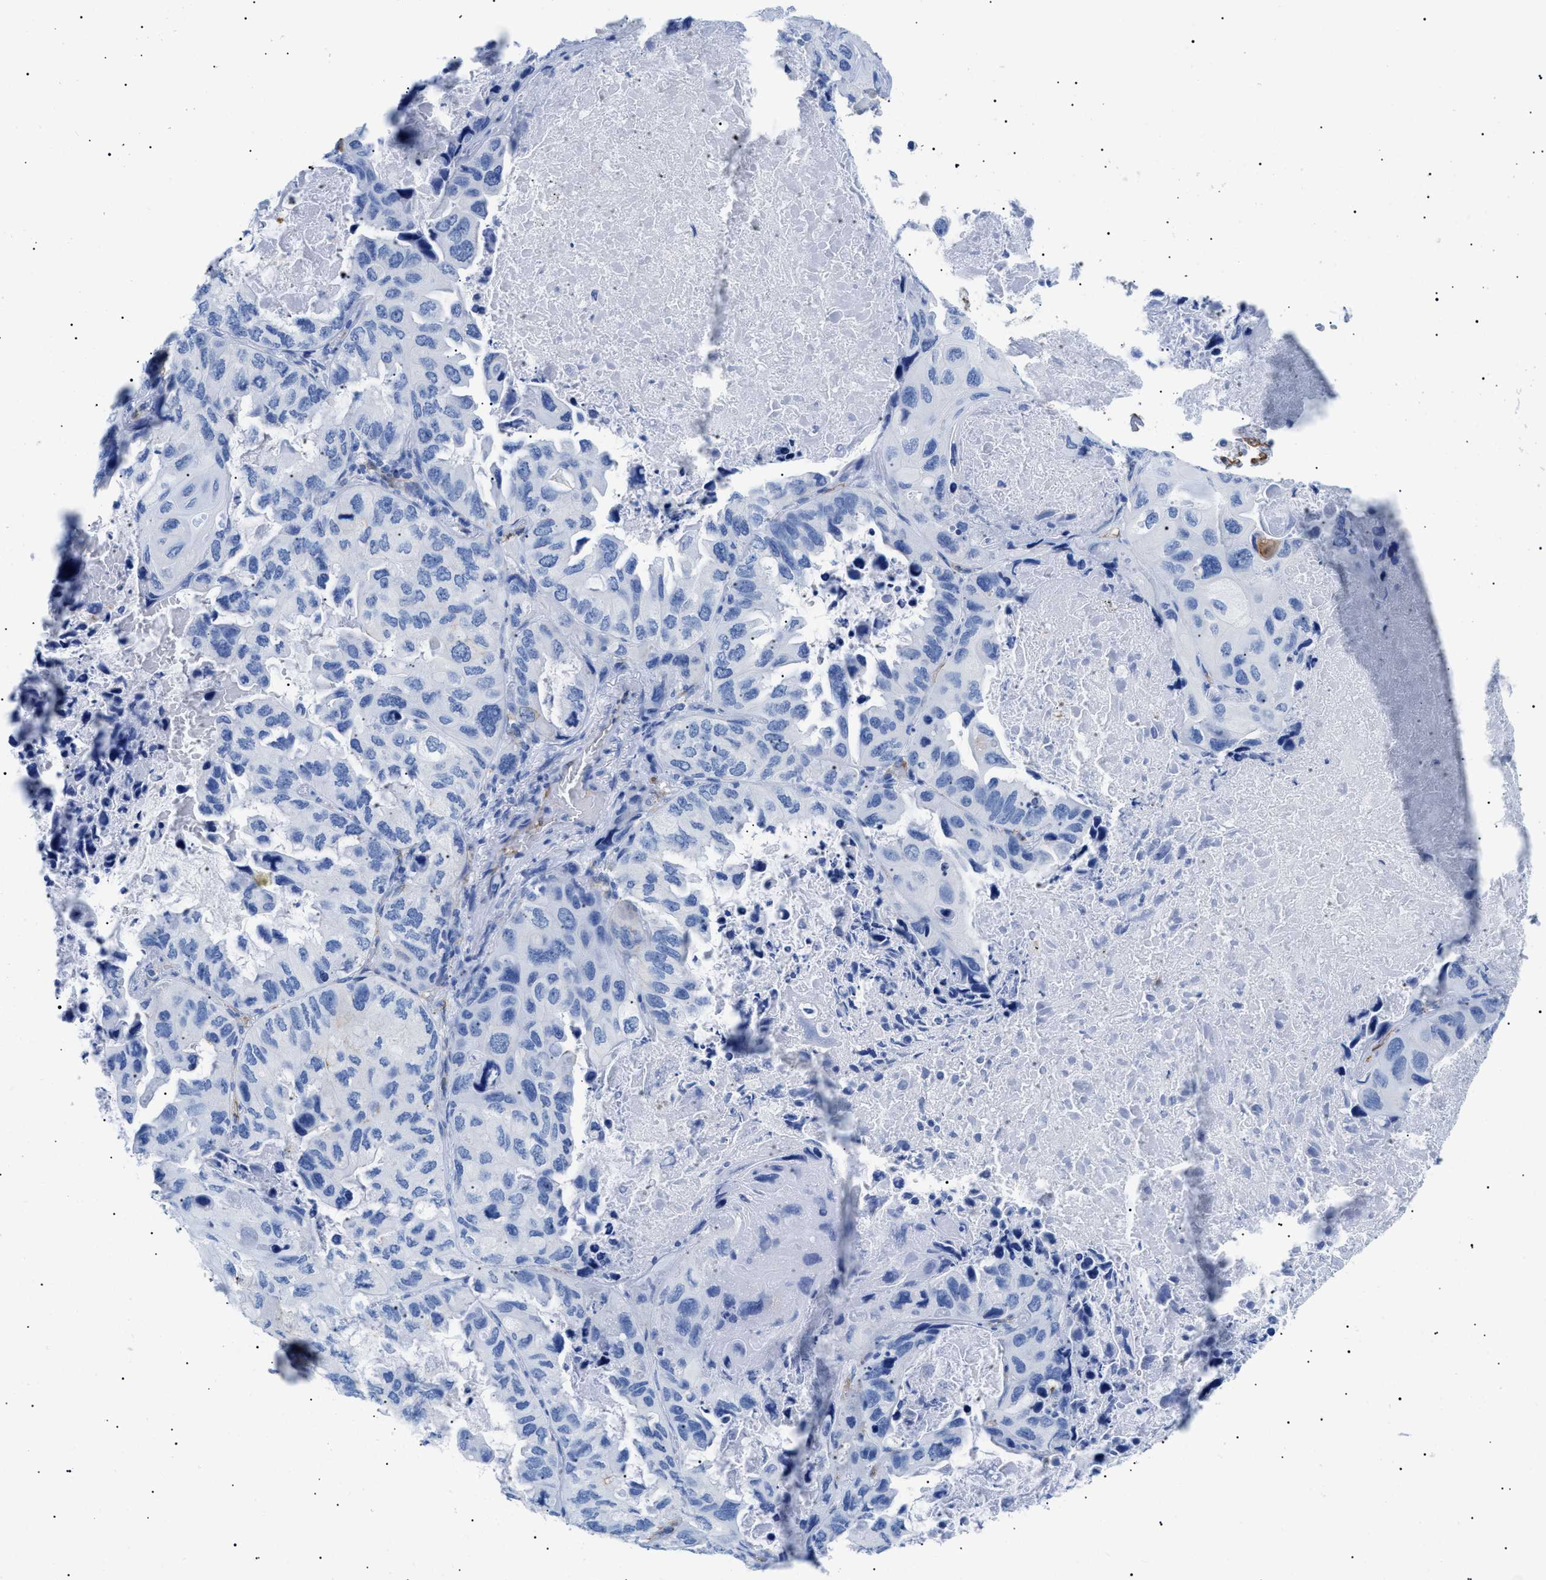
{"staining": {"intensity": "negative", "quantity": "none", "location": "none"}, "tissue": "lung cancer", "cell_type": "Tumor cells", "image_type": "cancer", "snomed": [{"axis": "morphology", "description": "Squamous cell carcinoma, NOS"}, {"axis": "topography", "description": "Lung"}], "caption": "Lung squamous cell carcinoma stained for a protein using immunohistochemistry (IHC) demonstrates no staining tumor cells.", "gene": "PODXL", "patient": {"sex": "female", "age": 73}}